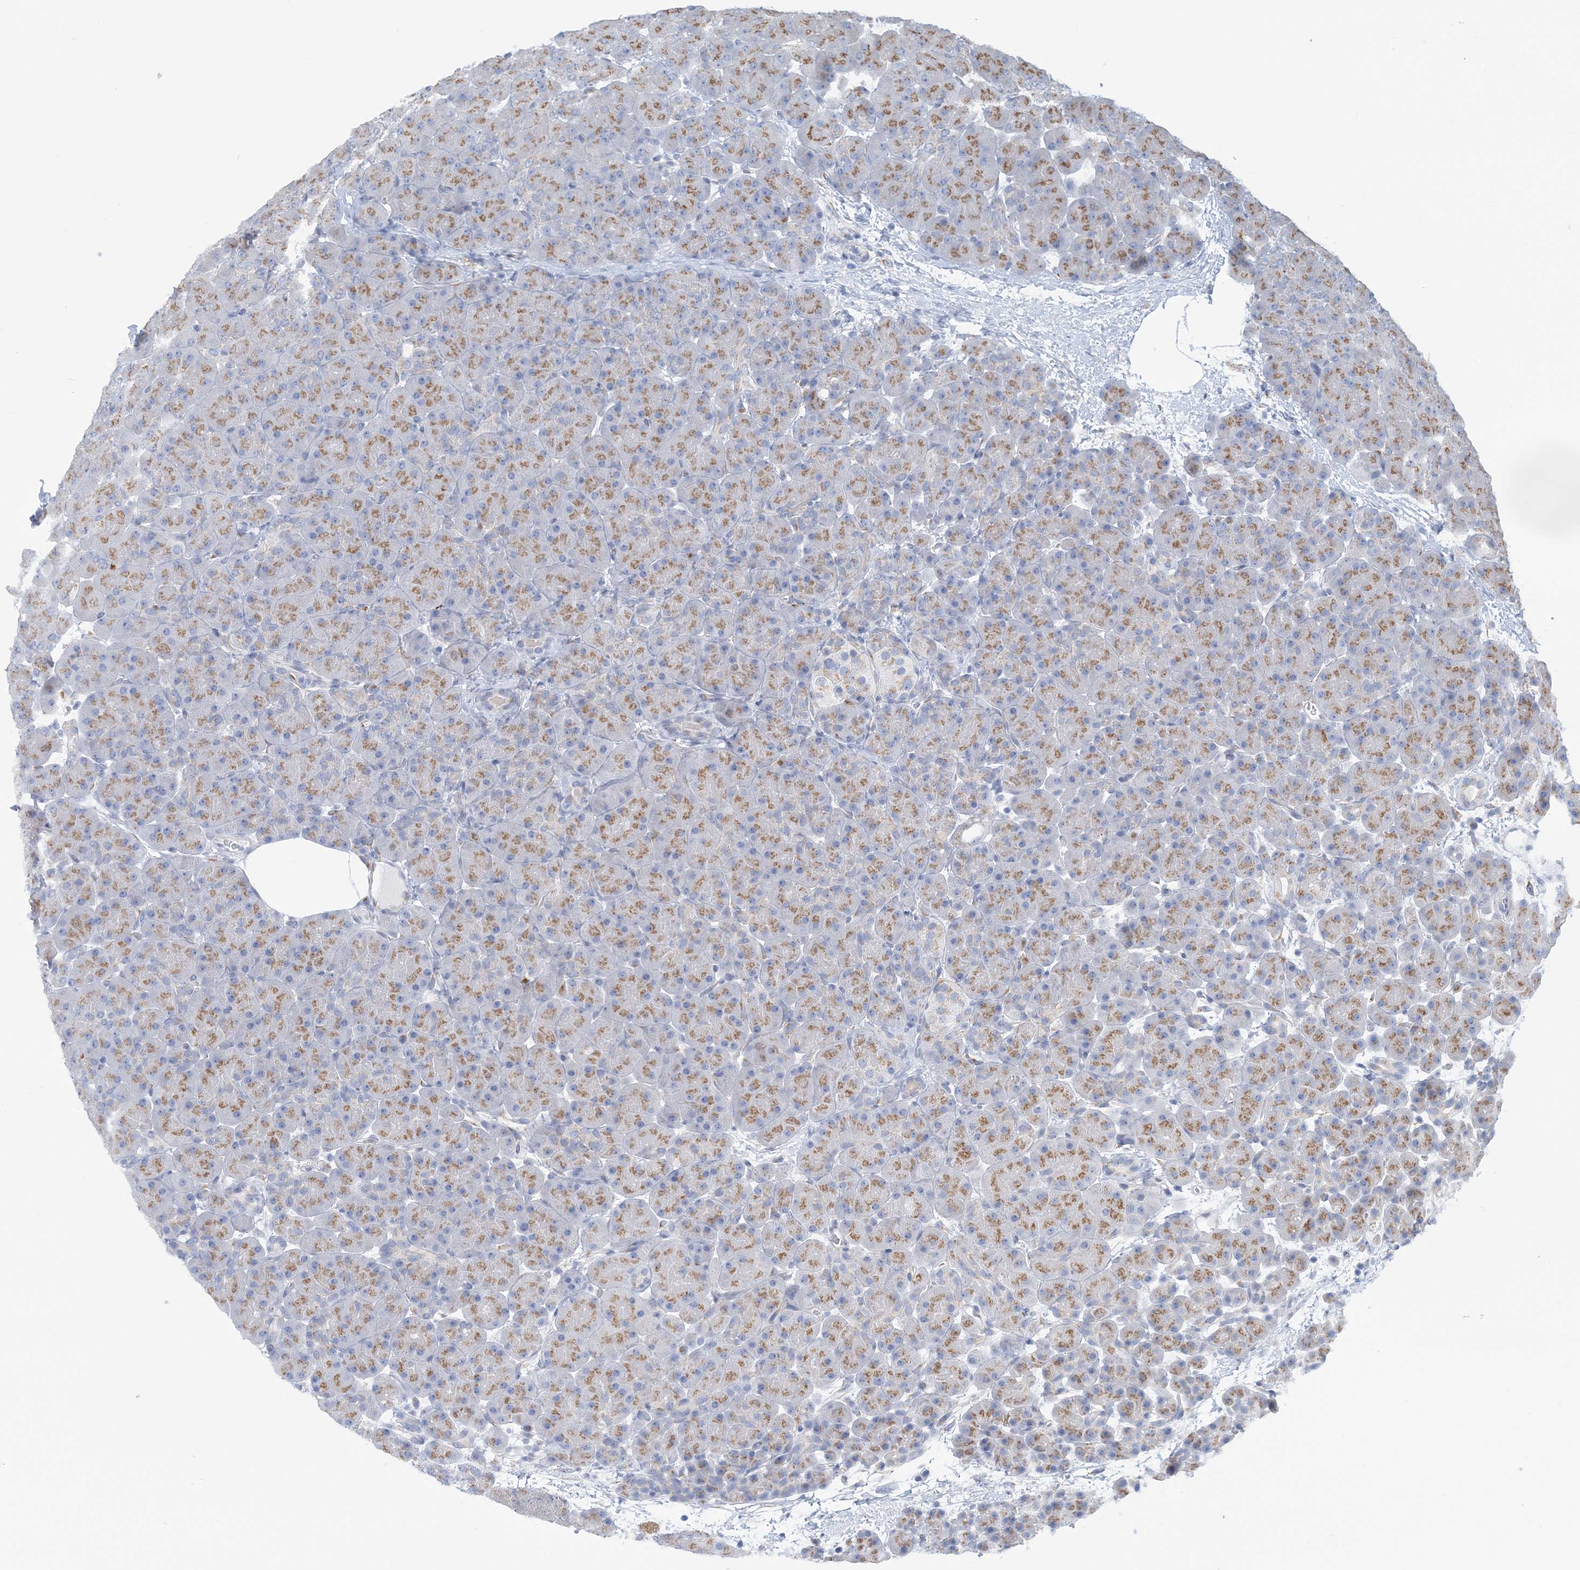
{"staining": {"intensity": "moderate", "quantity": ">75%", "location": "cytoplasmic/membranous"}, "tissue": "pancreas", "cell_type": "Exocrine glandular cells", "image_type": "normal", "snomed": [{"axis": "morphology", "description": "Normal tissue, NOS"}, {"axis": "topography", "description": "Pancreas"}], "caption": "Brown immunohistochemical staining in benign human pancreas displays moderate cytoplasmic/membranous expression in about >75% of exocrine glandular cells.", "gene": "PLEKHG4B", "patient": {"sex": "male", "age": 66}}